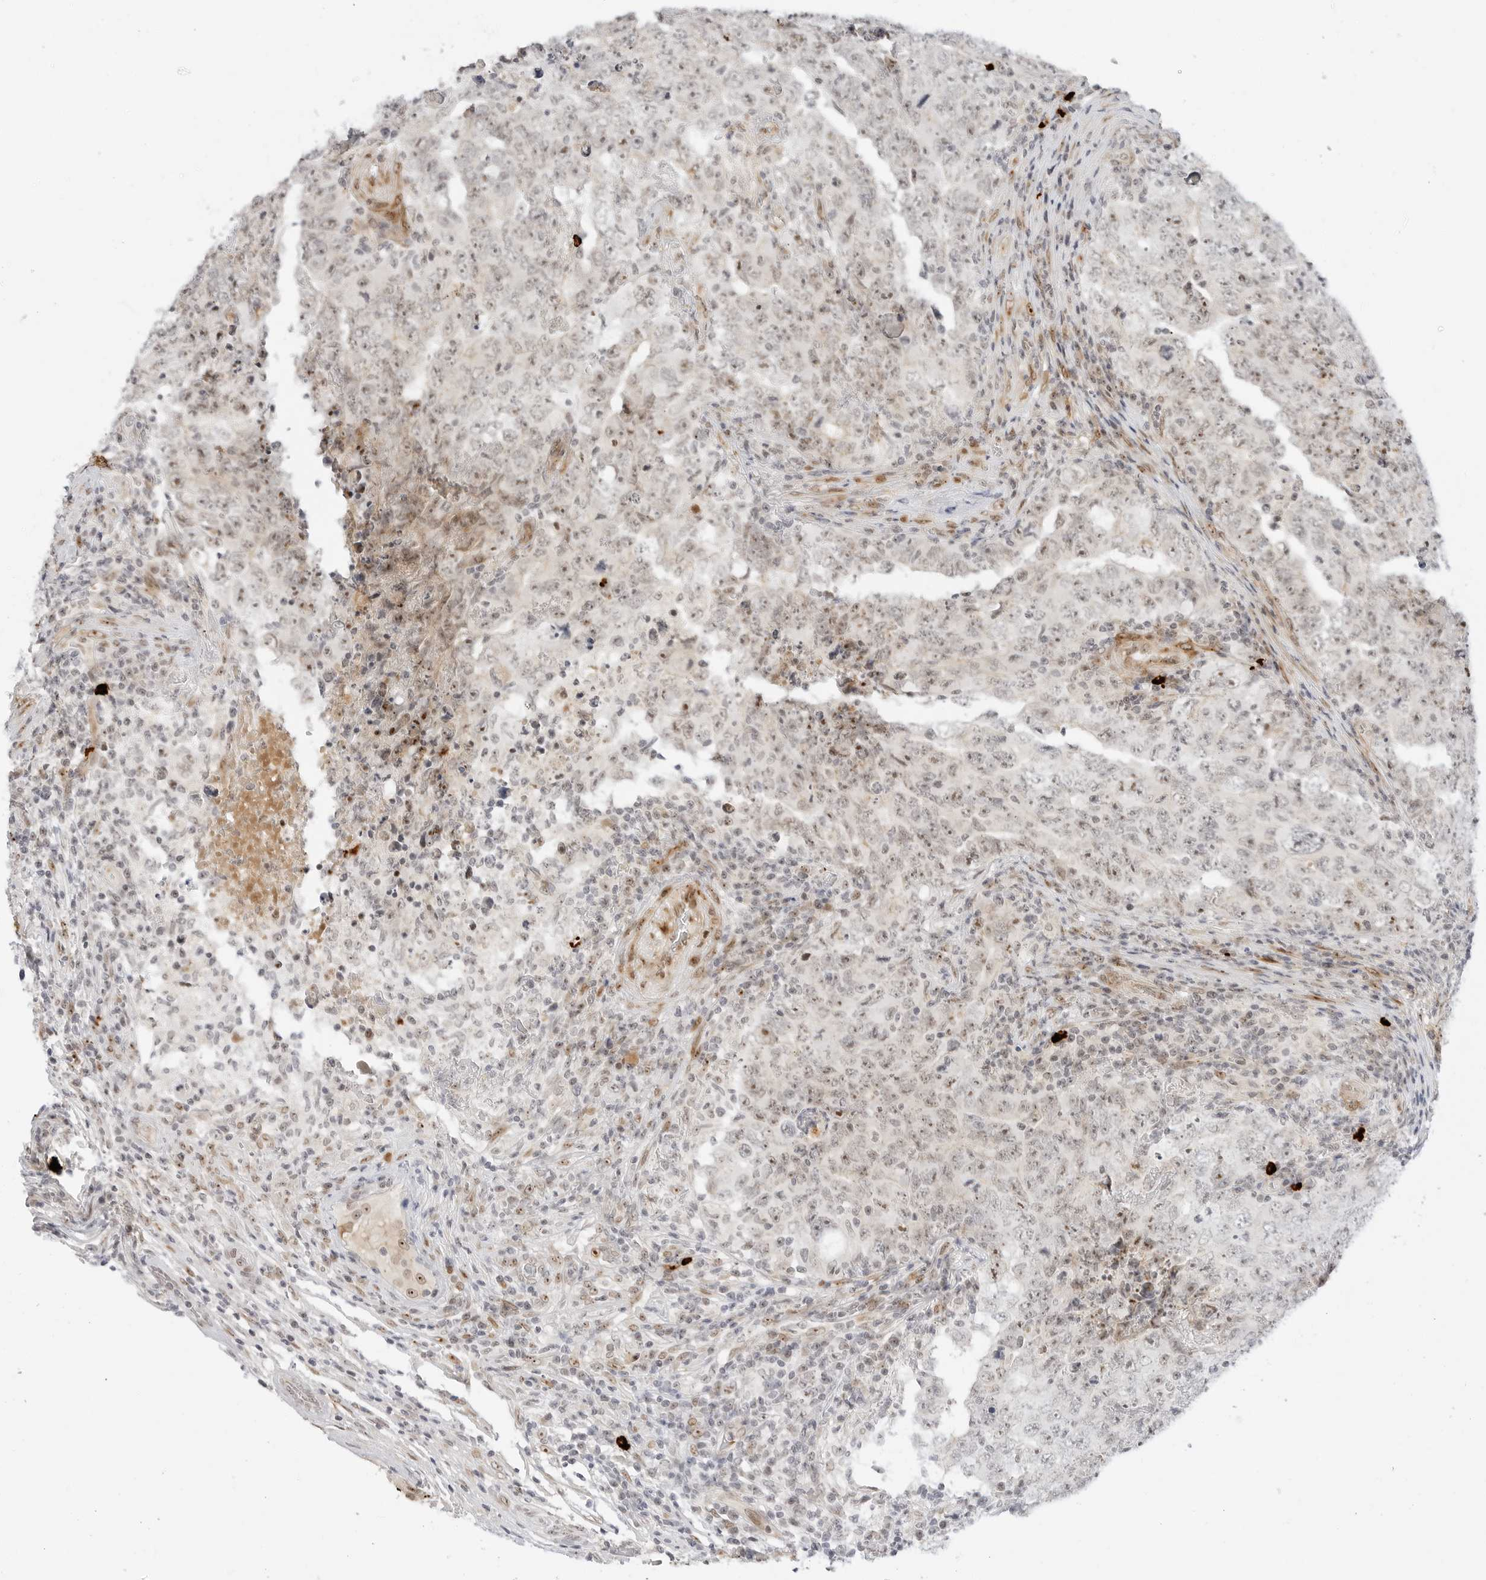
{"staining": {"intensity": "weak", "quantity": "<25%", "location": "nuclear"}, "tissue": "testis cancer", "cell_type": "Tumor cells", "image_type": "cancer", "snomed": [{"axis": "morphology", "description": "Carcinoma, Embryonal, NOS"}, {"axis": "topography", "description": "Testis"}], "caption": "A histopathology image of embryonal carcinoma (testis) stained for a protein exhibits no brown staining in tumor cells.", "gene": "HIPK3", "patient": {"sex": "male", "age": 26}}